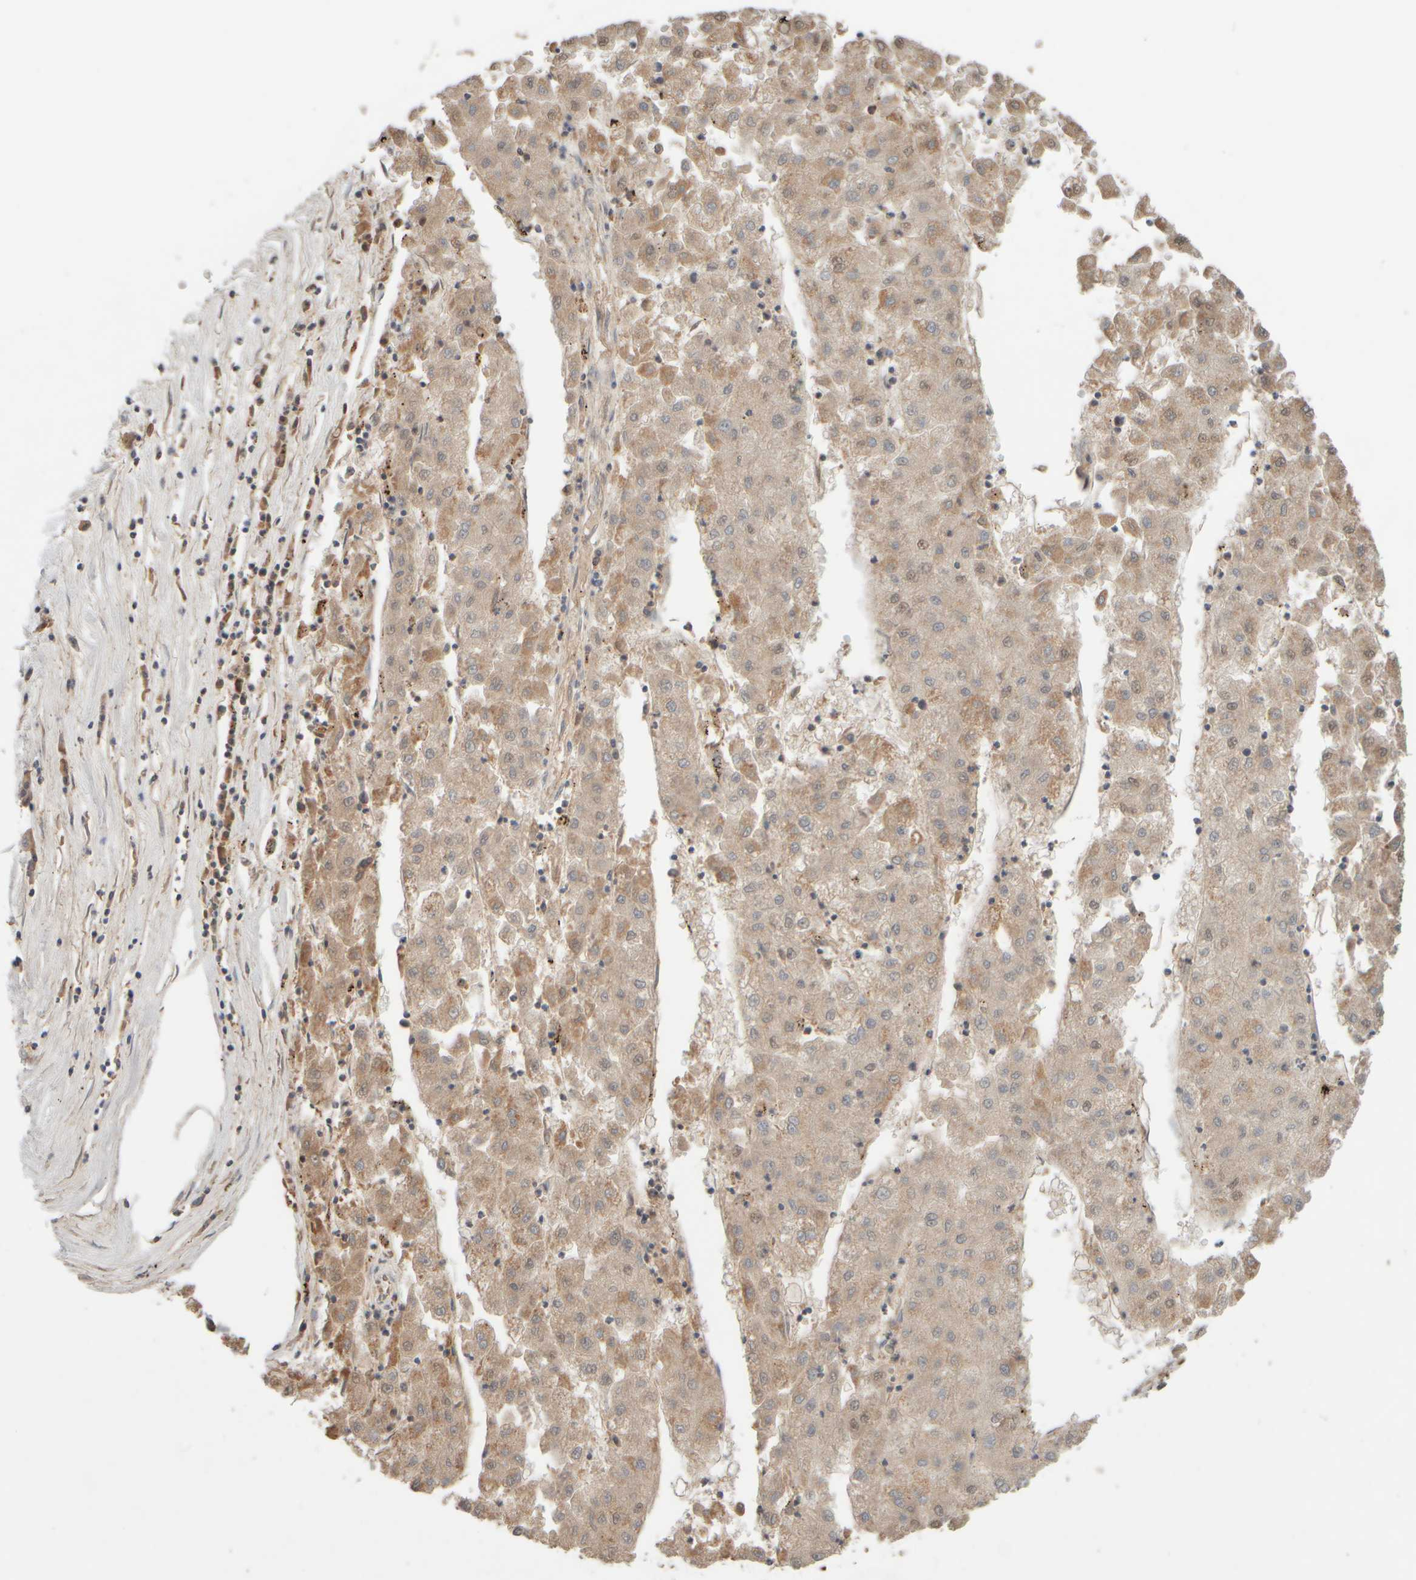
{"staining": {"intensity": "weak", "quantity": ">75%", "location": "cytoplasmic/membranous"}, "tissue": "liver cancer", "cell_type": "Tumor cells", "image_type": "cancer", "snomed": [{"axis": "morphology", "description": "Carcinoma, Hepatocellular, NOS"}, {"axis": "topography", "description": "Liver"}], "caption": "Liver hepatocellular carcinoma stained for a protein (brown) shows weak cytoplasmic/membranous positive positivity in approximately >75% of tumor cells.", "gene": "EIF2B3", "patient": {"sex": "male", "age": 72}}